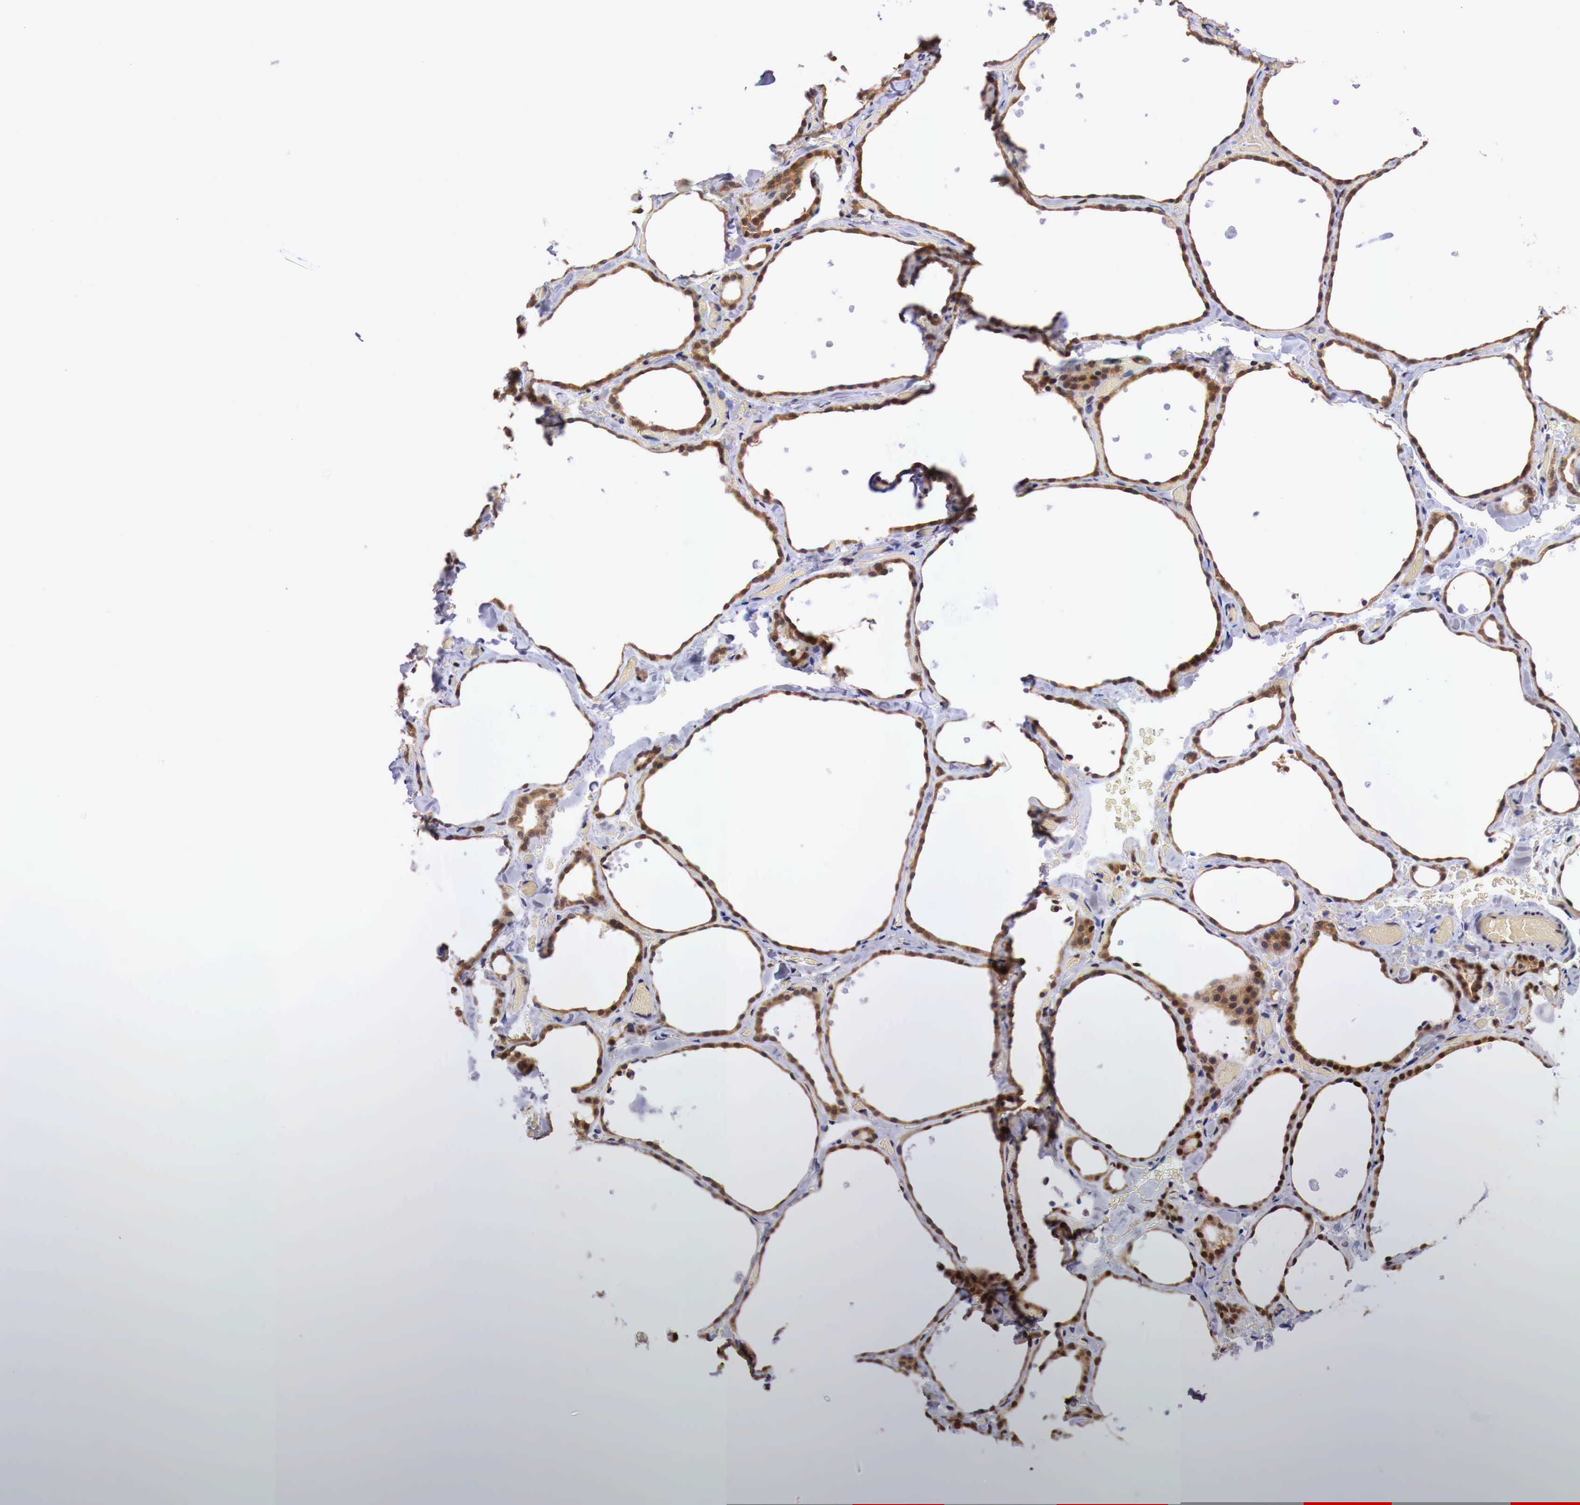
{"staining": {"intensity": "moderate", "quantity": ">75%", "location": "cytoplasmic/membranous,nuclear"}, "tissue": "thyroid gland", "cell_type": "Glandular cells", "image_type": "normal", "snomed": [{"axis": "morphology", "description": "Normal tissue, NOS"}, {"axis": "topography", "description": "Thyroid gland"}], "caption": "The image displays staining of benign thyroid gland, revealing moderate cytoplasmic/membranous,nuclear protein staining (brown color) within glandular cells.", "gene": "PABIR2", "patient": {"sex": "male", "age": 34}}